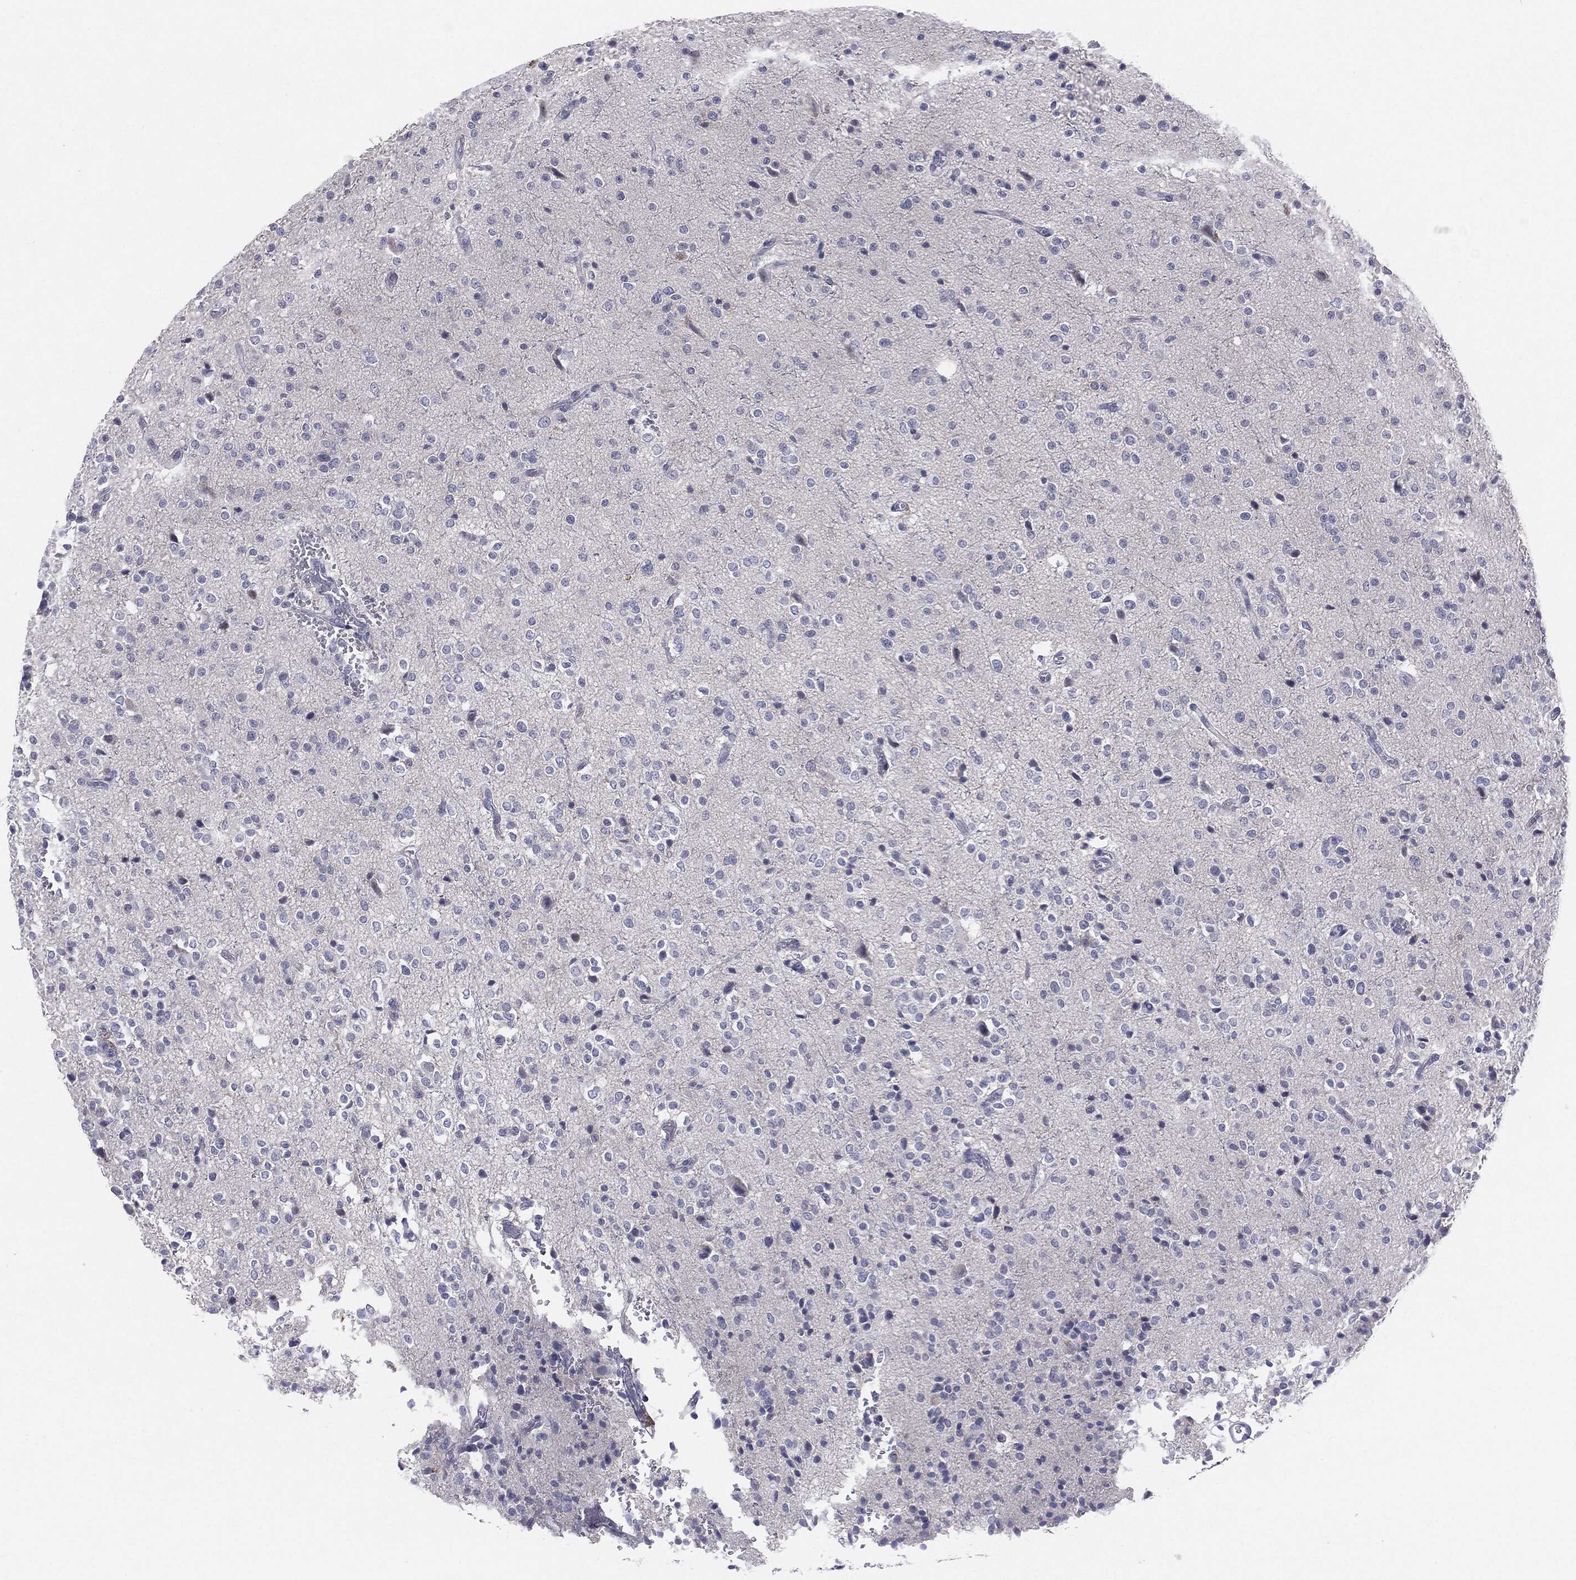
{"staining": {"intensity": "negative", "quantity": "none", "location": "none"}, "tissue": "glioma", "cell_type": "Tumor cells", "image_type": "cancer", "snomed": [{"axis": "morphology", "description": "Glioma, malignant, Low grade"}, {"axis": "topography", "description": "Brain"}], "caption": "Tumor cells show no significant protein staining in malignant glioma (low-grade).", "gene": "SLC5A5", "patient": {"sex": "male", "age": 41}}